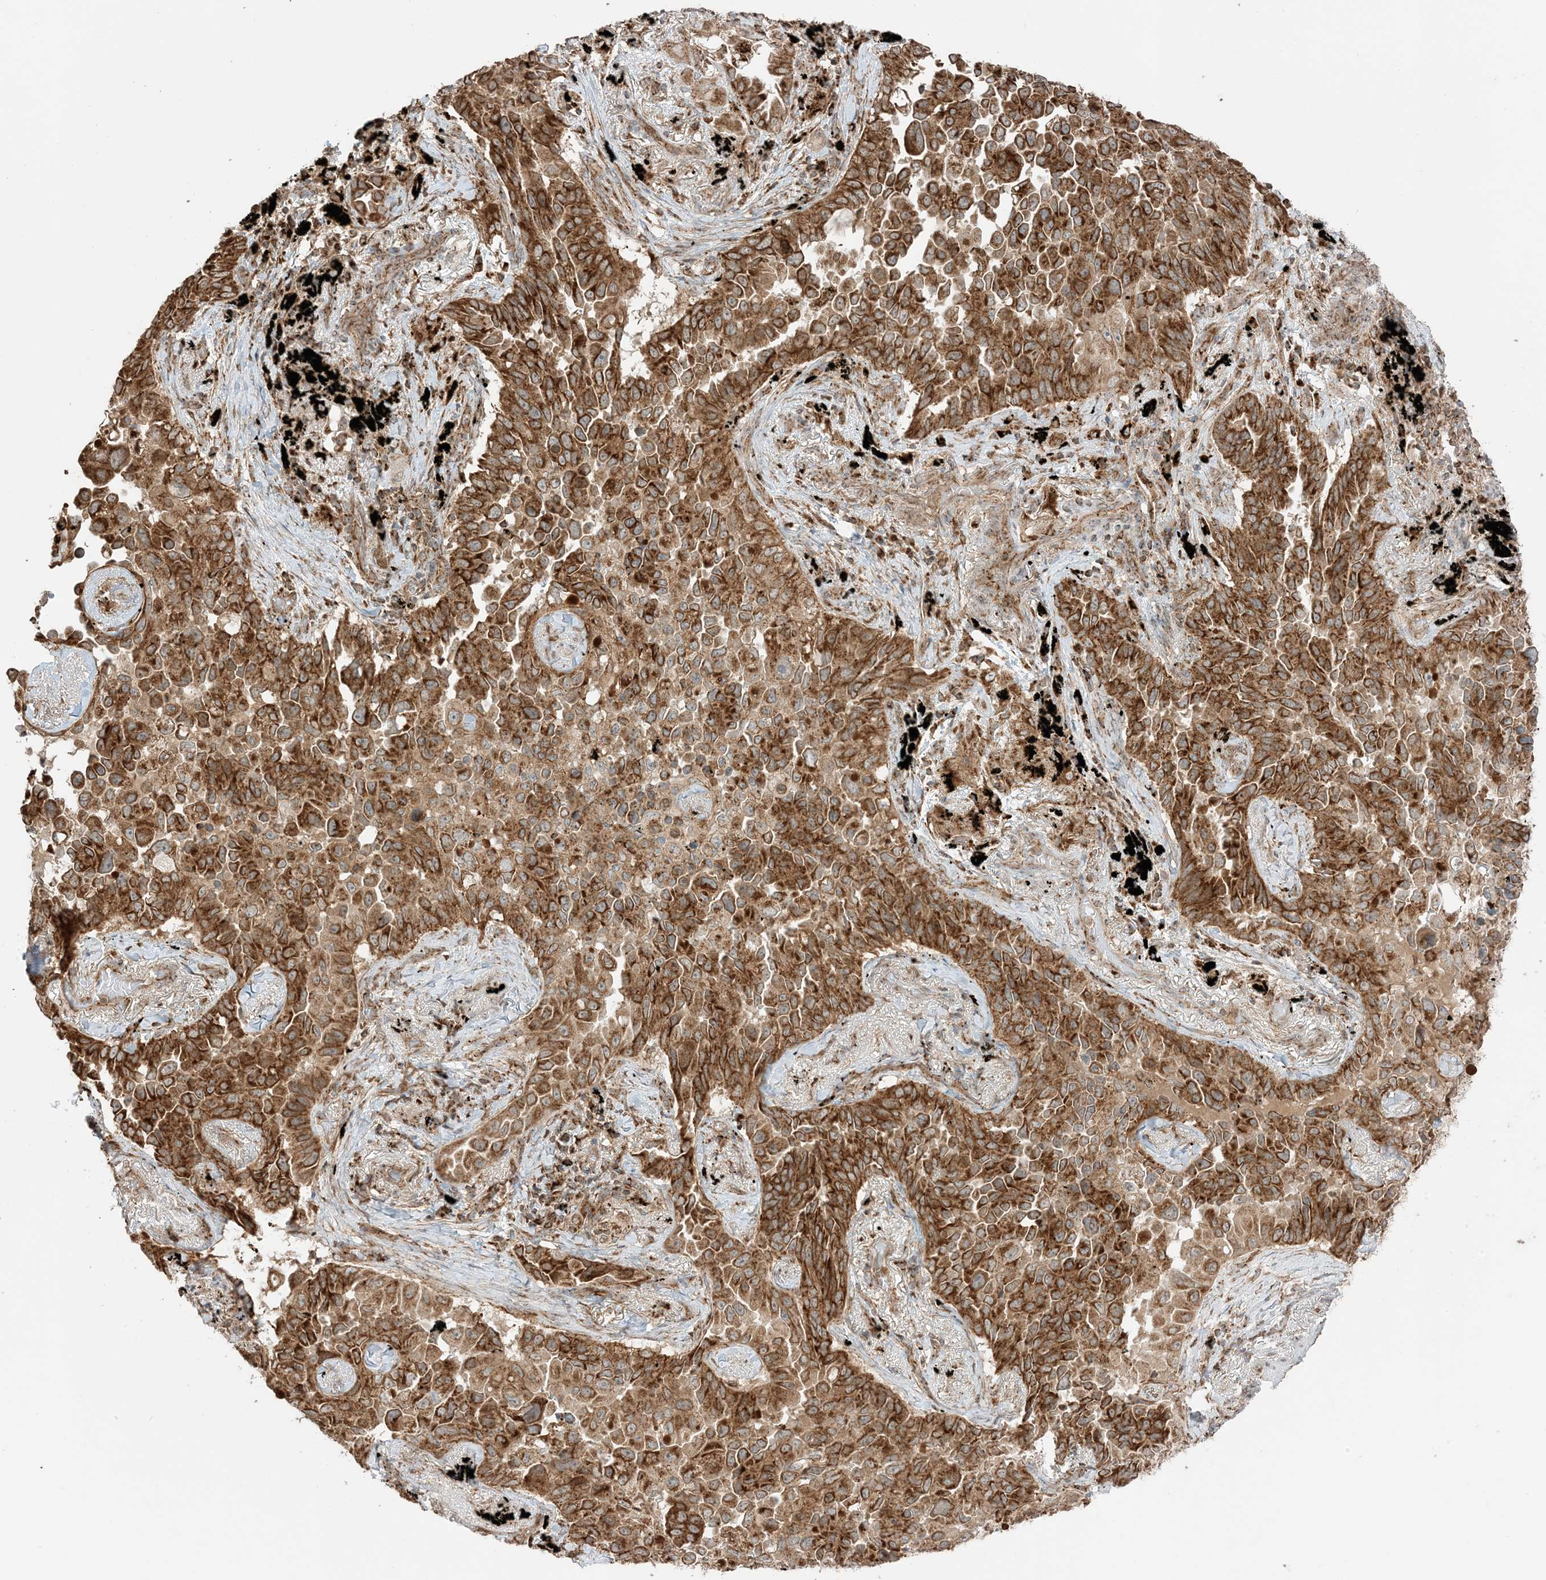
{"staining": {"intensity": "strong", "quantity": ">75%", "location": "cytoplasmic/membranous"}, "tissue": "lung cancer", "cell_type": "Tumor cells", "image_type": "cancer", "snomed": [{"axis": "morphology", "description": "Adenocarcinoma, NOS"}, {"axis": "topography", "description": "Lung"}], "caption": "Brown immunohistochemical staining in human adenocarcinoma (lung) shows strong cytoplasmic/membranous staining in approximately >75% of tumor cells. Using DAB (3,3'-diaminobenzidine) (brown) and hematoxylin (blue) stains, captured at high magnification using brightfield microscopy.", "gene": "N4BP3", "patient": {"sex": "female", "age": 67}}